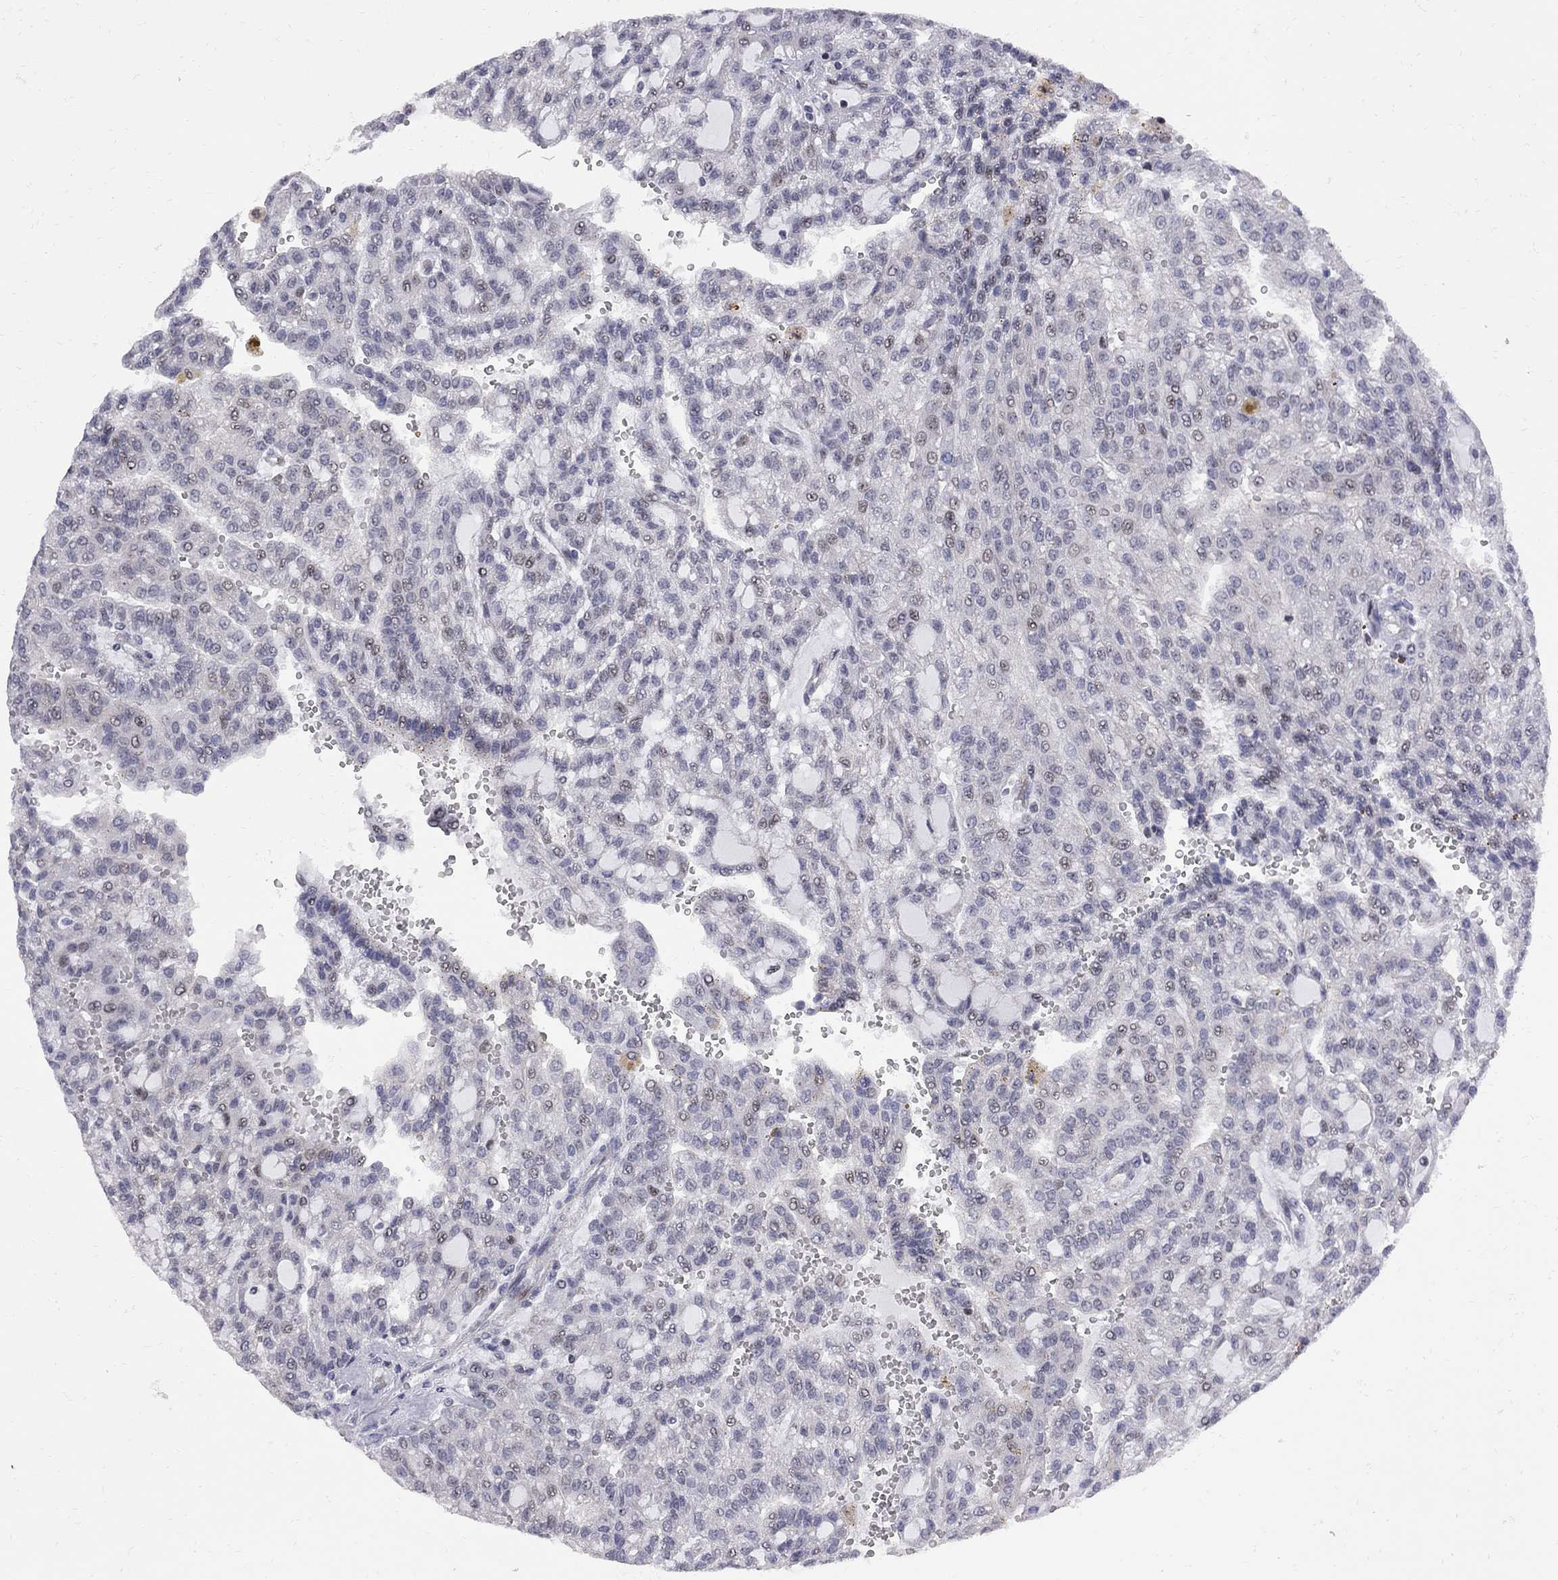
{"staining": {"intensity": "weak", "quantity": "<25%", "location": "nuclear"}, "tissue": "renal cancer", "cell_type": "Tumor cells", "image_type": "cancer", "snomed": [{"axis": "morphology", "description": "Adenocarcinoma, NOS"}, {"axis": "topography", "description": "Kidney"}], "caption": "DAB immunohistochemical staining of adenocarcinoma (renal) reveals no significant positivity in tumor cells.", "gene": "DHX33", "patient": {"sex": "male", "age": 63}}